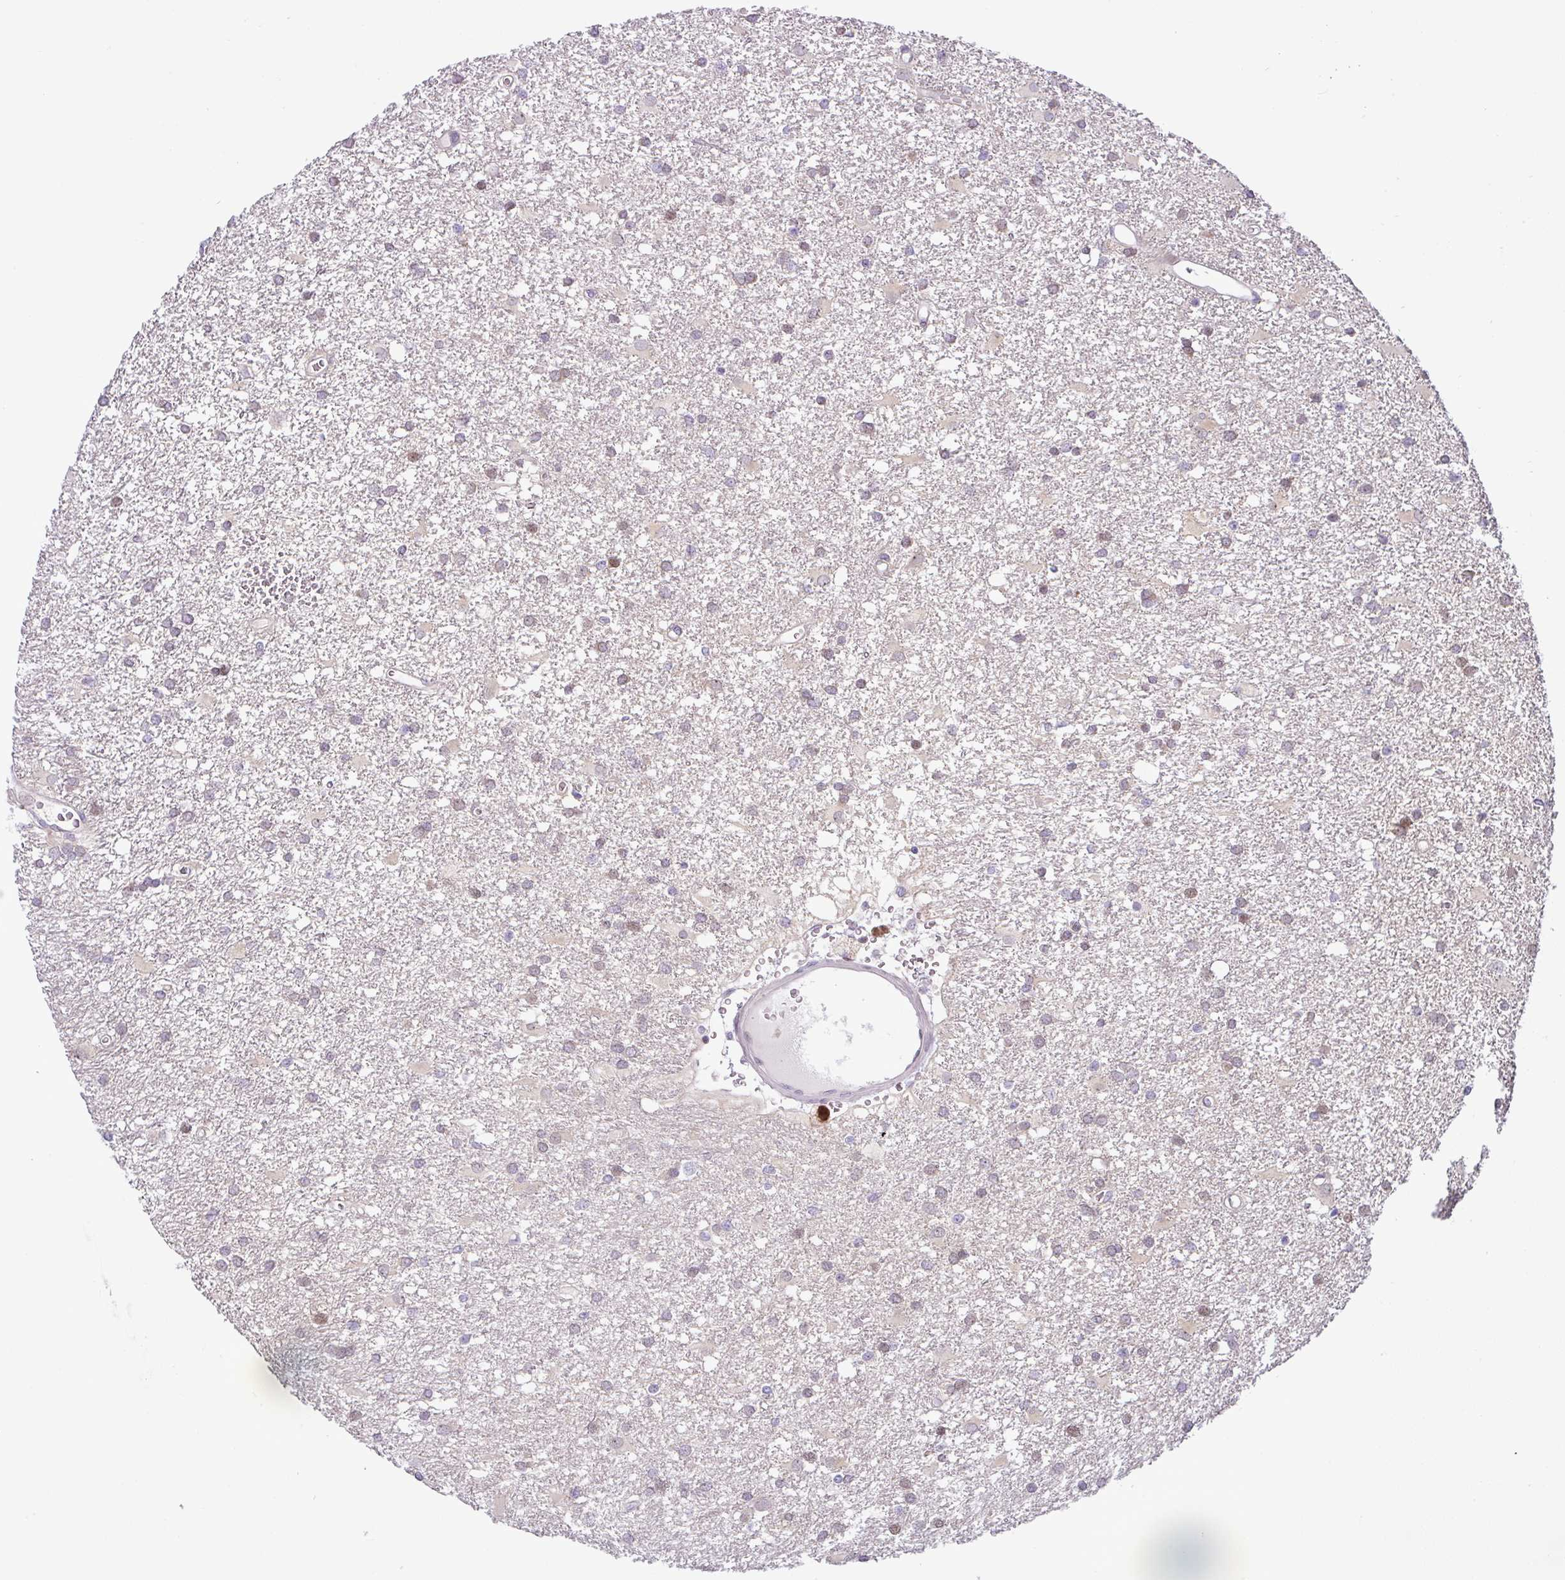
{"staining": {"intensity": "negative", "quantity": "none", "location": "none"}, "tissue": "glioma", "cell_type": "Tumor cells", "image_type": "cancer", "snomed": [{"axis": "morphology", "description": "Glioma, malignant, High grade"}, {"axis": "topography", "description": "Brain"}], "caption": "Immunohistochemical staining of human malignant glioma (high-grade) reveals no significant positivity in tumor cells. (DAB (3,3'-diaminobenzidine) immunohistochemistry (IHC), high magnification).", "gene": "NDUFB2", "patient": {"sex": "male", "age": 48}}